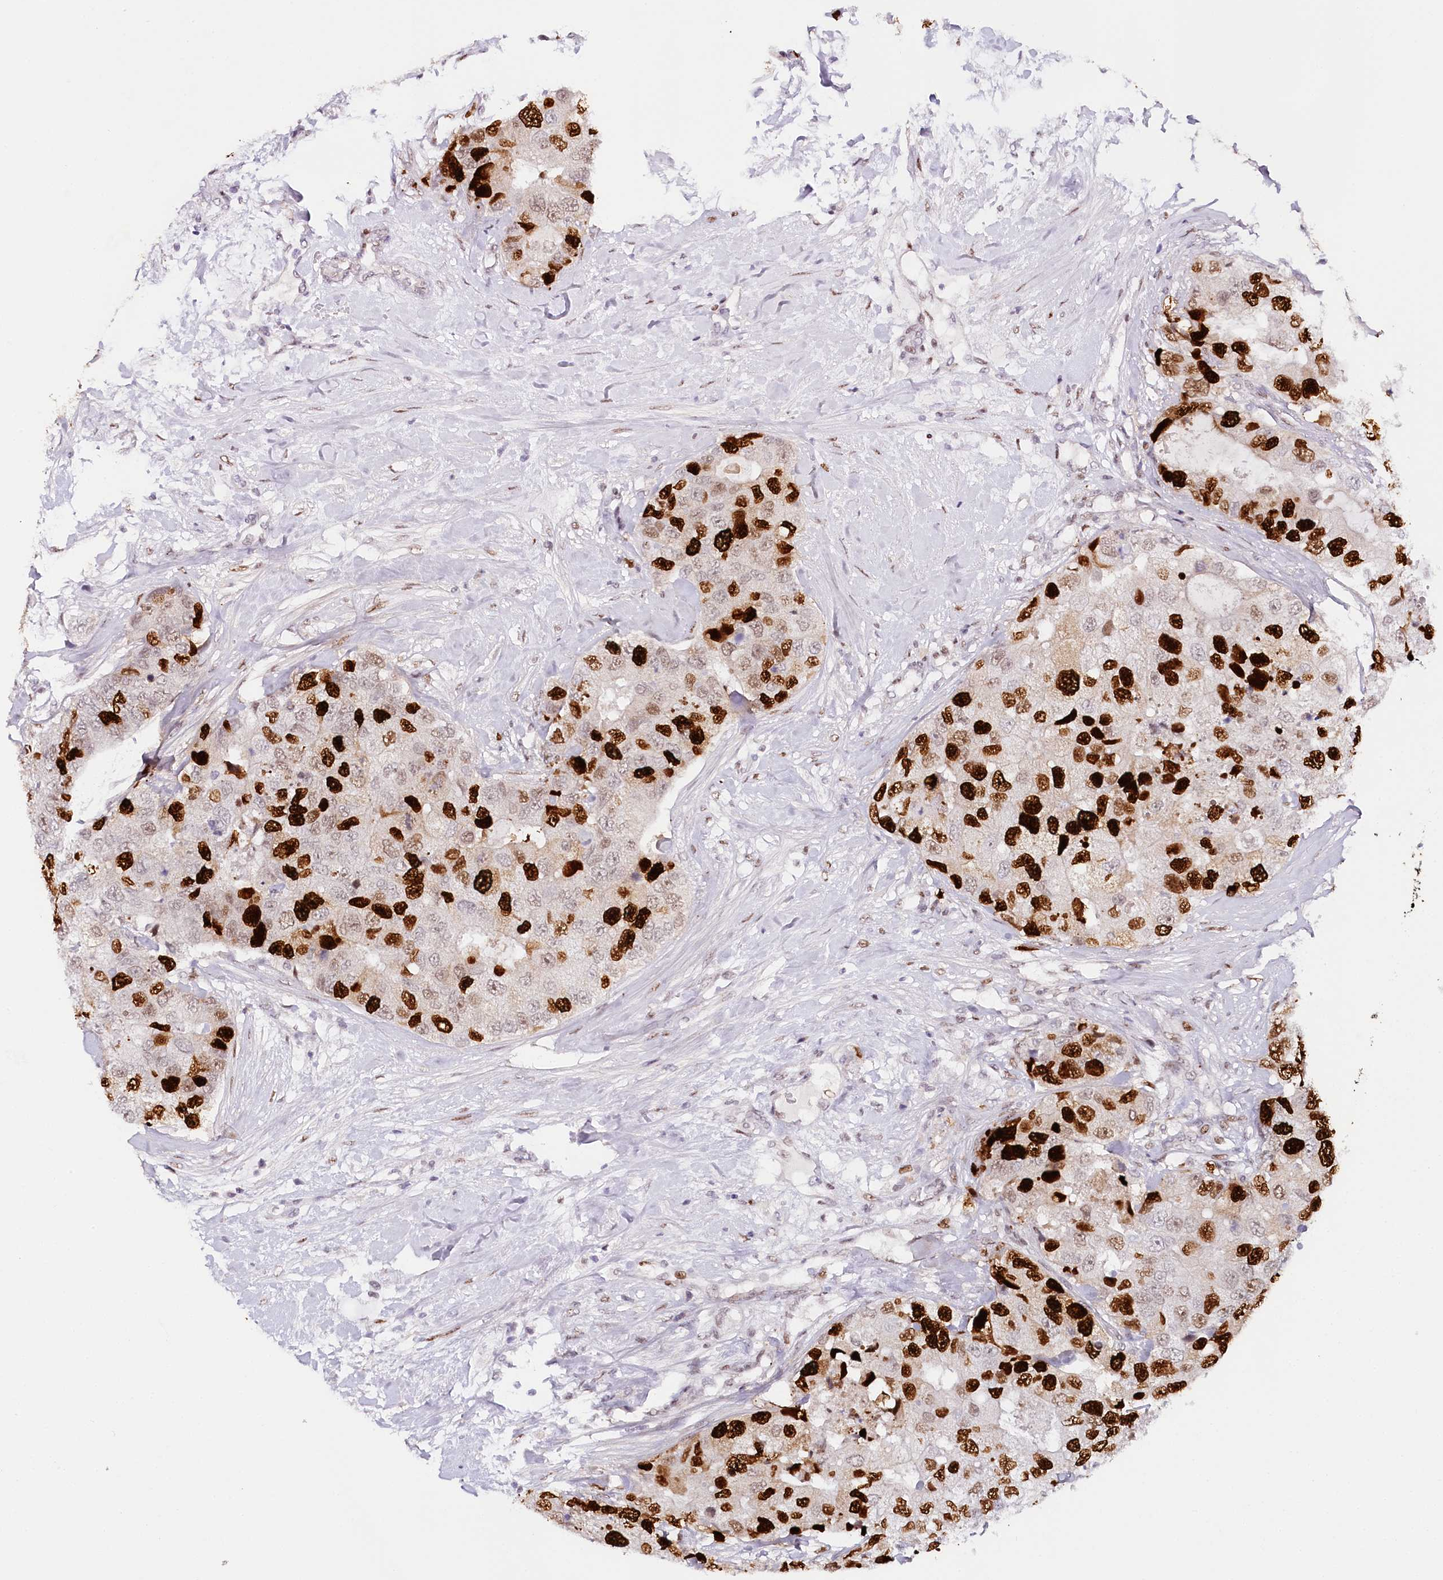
{"staining": {"intensity": "strong", "quantity": "25%-75%", "location": "nuclear"}, "tissue": "breast cancer", "cell_type": "Tumor cells", "image_type": "cancer", "snomed": [{"axis": "morphology", "description": "Duct carcinoma"}, {"axis": "topography", "description": "Breast"}], "caption": "Strong nuclear positivity is present in about 25%-75% of tumor cells in breast cancer (invasive ductal carcinoma). (Stains: DAB in brown, nuclei in blue, Microscopy: brightfield microscopy at high magnification).", "gene": "TP53", "patient": {"sex": "female", "age": 62}}